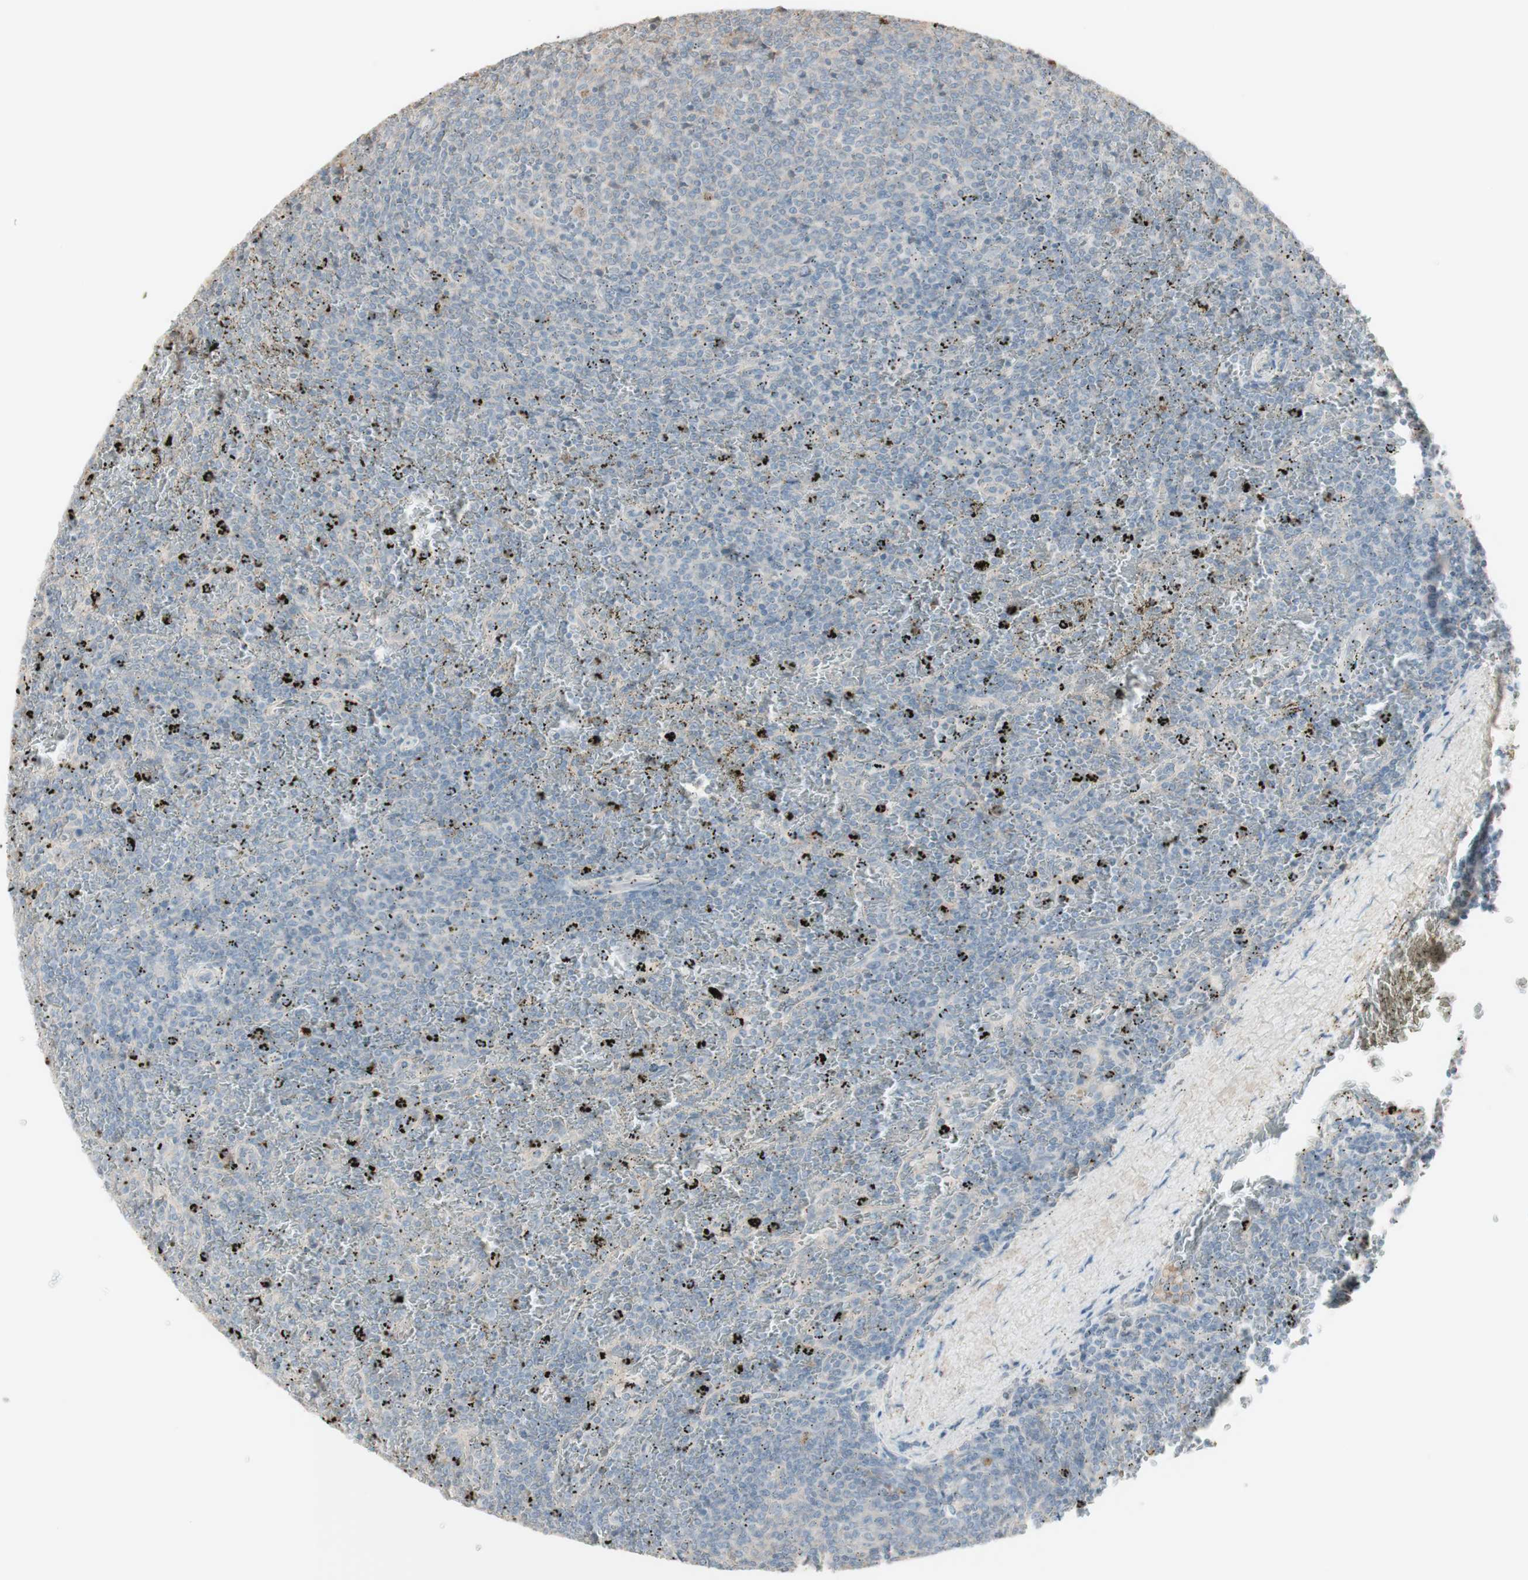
{"staining": {"intensity": "negative", "quantity": "none", "location": "none"}, "tissue": "lymphoma", "cell_type": "Tumor cells", "image_type": "cancer", "snomed": [{"axis": "morphology", "description": "Malignant lymphoma, non-Hodgkin's type, Low grade"}, {"axis": "topography", "description": "Spleen"}], "caption": "There is no significant expression in tumor cells of lymphoma.", "gene": "IFNG", "patient": {"sex": "female", "age": 77}}